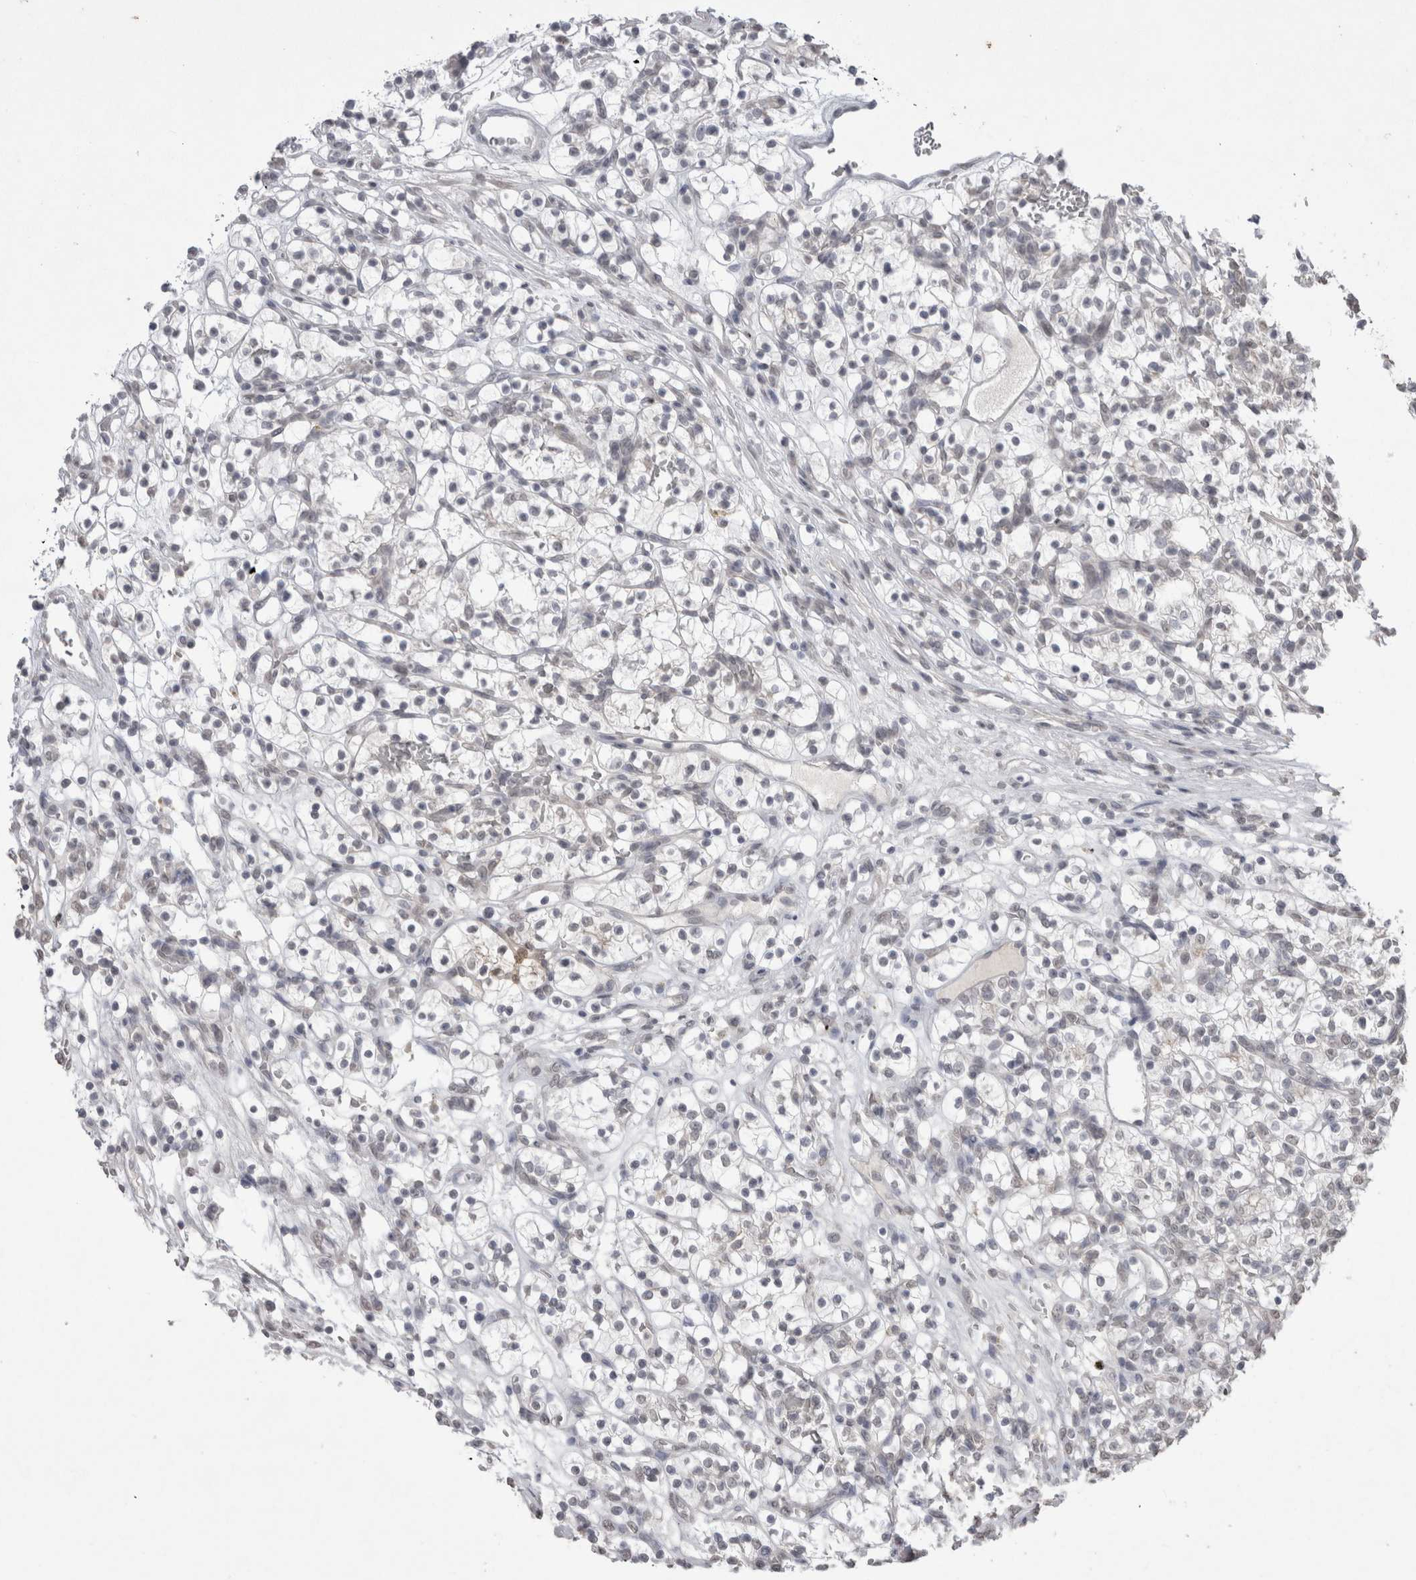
{"staining": {"intensity": "negative", "quantity": "none", "location": "none"}, "tissue": "renal cancer", "cell_type": "Tumor cells", "image_type": "cancer", "snomed": [{"axis": "morphology", "description": "Adenocarcinoma, NOS"}, {"axis": "topography", "description": "Kidney"}], "caption": "Immunohistochemistry (IHC) micrograph of renal adenocarcinoma stained for a protein (brown), which exhibits no positivity in tumor cells.", "gene": "DDX4", "patient": {"sex": "female", "age": 57}}